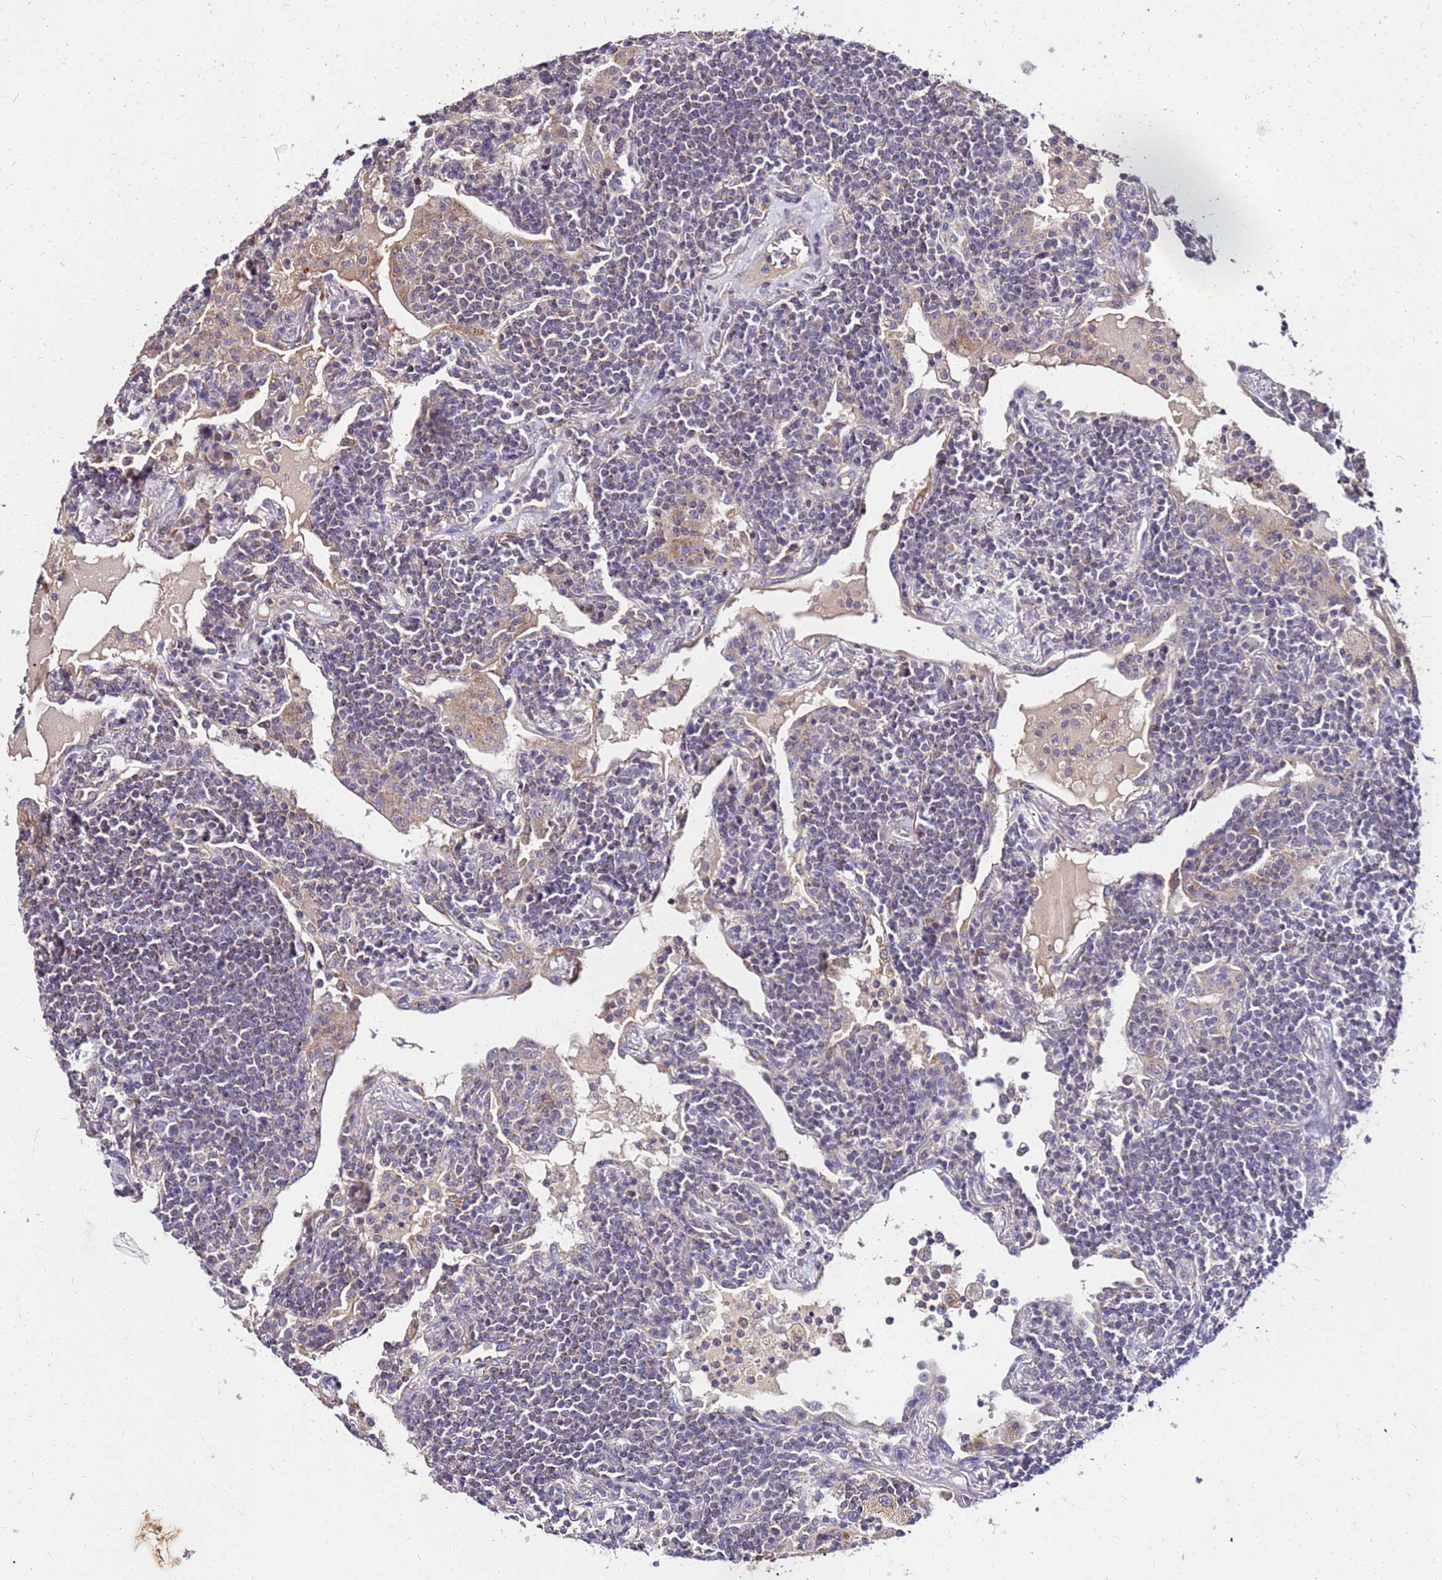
{"staining": {"intensity": "weak", "quantity": "25%-75%", "location": "cytoplasmic/membranous"}, "tissue": "lymphoma", "cell_type": "Tumor cells", "image_type": "cancer", "snomed": [{"axis": "morphology", "description": "Malignant lymphoma, non-Hodgkin's type, Low grade"}, {"axis": "topography", "description": "Lung"}], "caption": "This histopathology image reveals immunohistochemistry (IHC) staining of human low-grade malignant lymphoma, non-Hodgkin's type, with low weak cytoplasmic/membranous staining in approximately 25%-75% of tumor cells.", "gene": "COX14", "patient": {"sex": "female", "age": 71}}